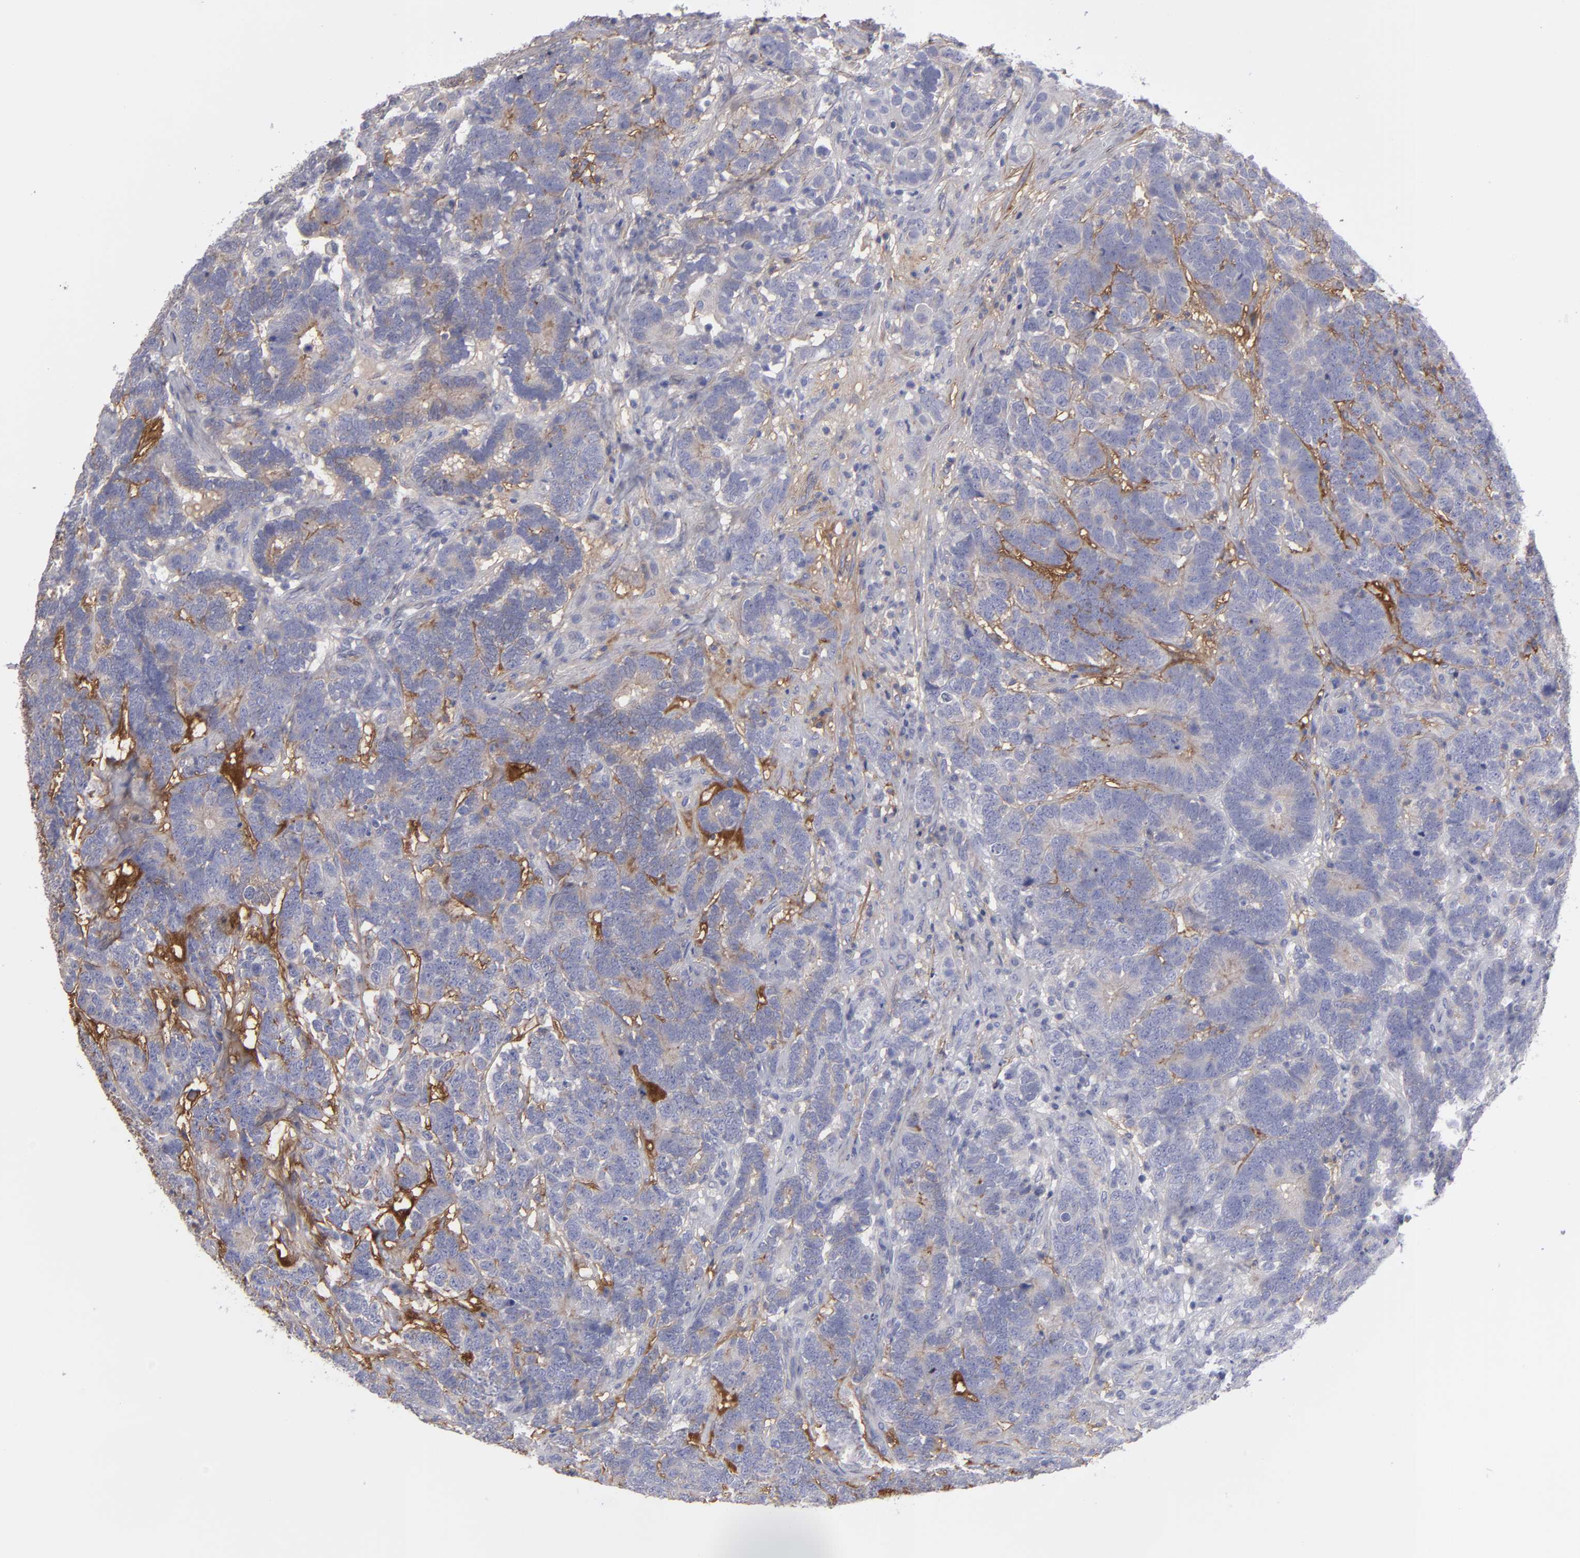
{"staining": {"intensity": "negative", "quantity": "none", "location": "none"}, "tissue": "testis cancer", "cell_type": "Tumor cells", "image_type": "cancer", "snomed": [{"axis": "morphology", "description": "Carcinoma, Embryonal, NOS"}, {"axis": "topography", "description": "Testis"}], "caption": "IHC of embryonal carcinoma (testis) displays no staining in tumor cells.", "gene": "FBLN1", "patient": {"sex": "male", "age": 26}}